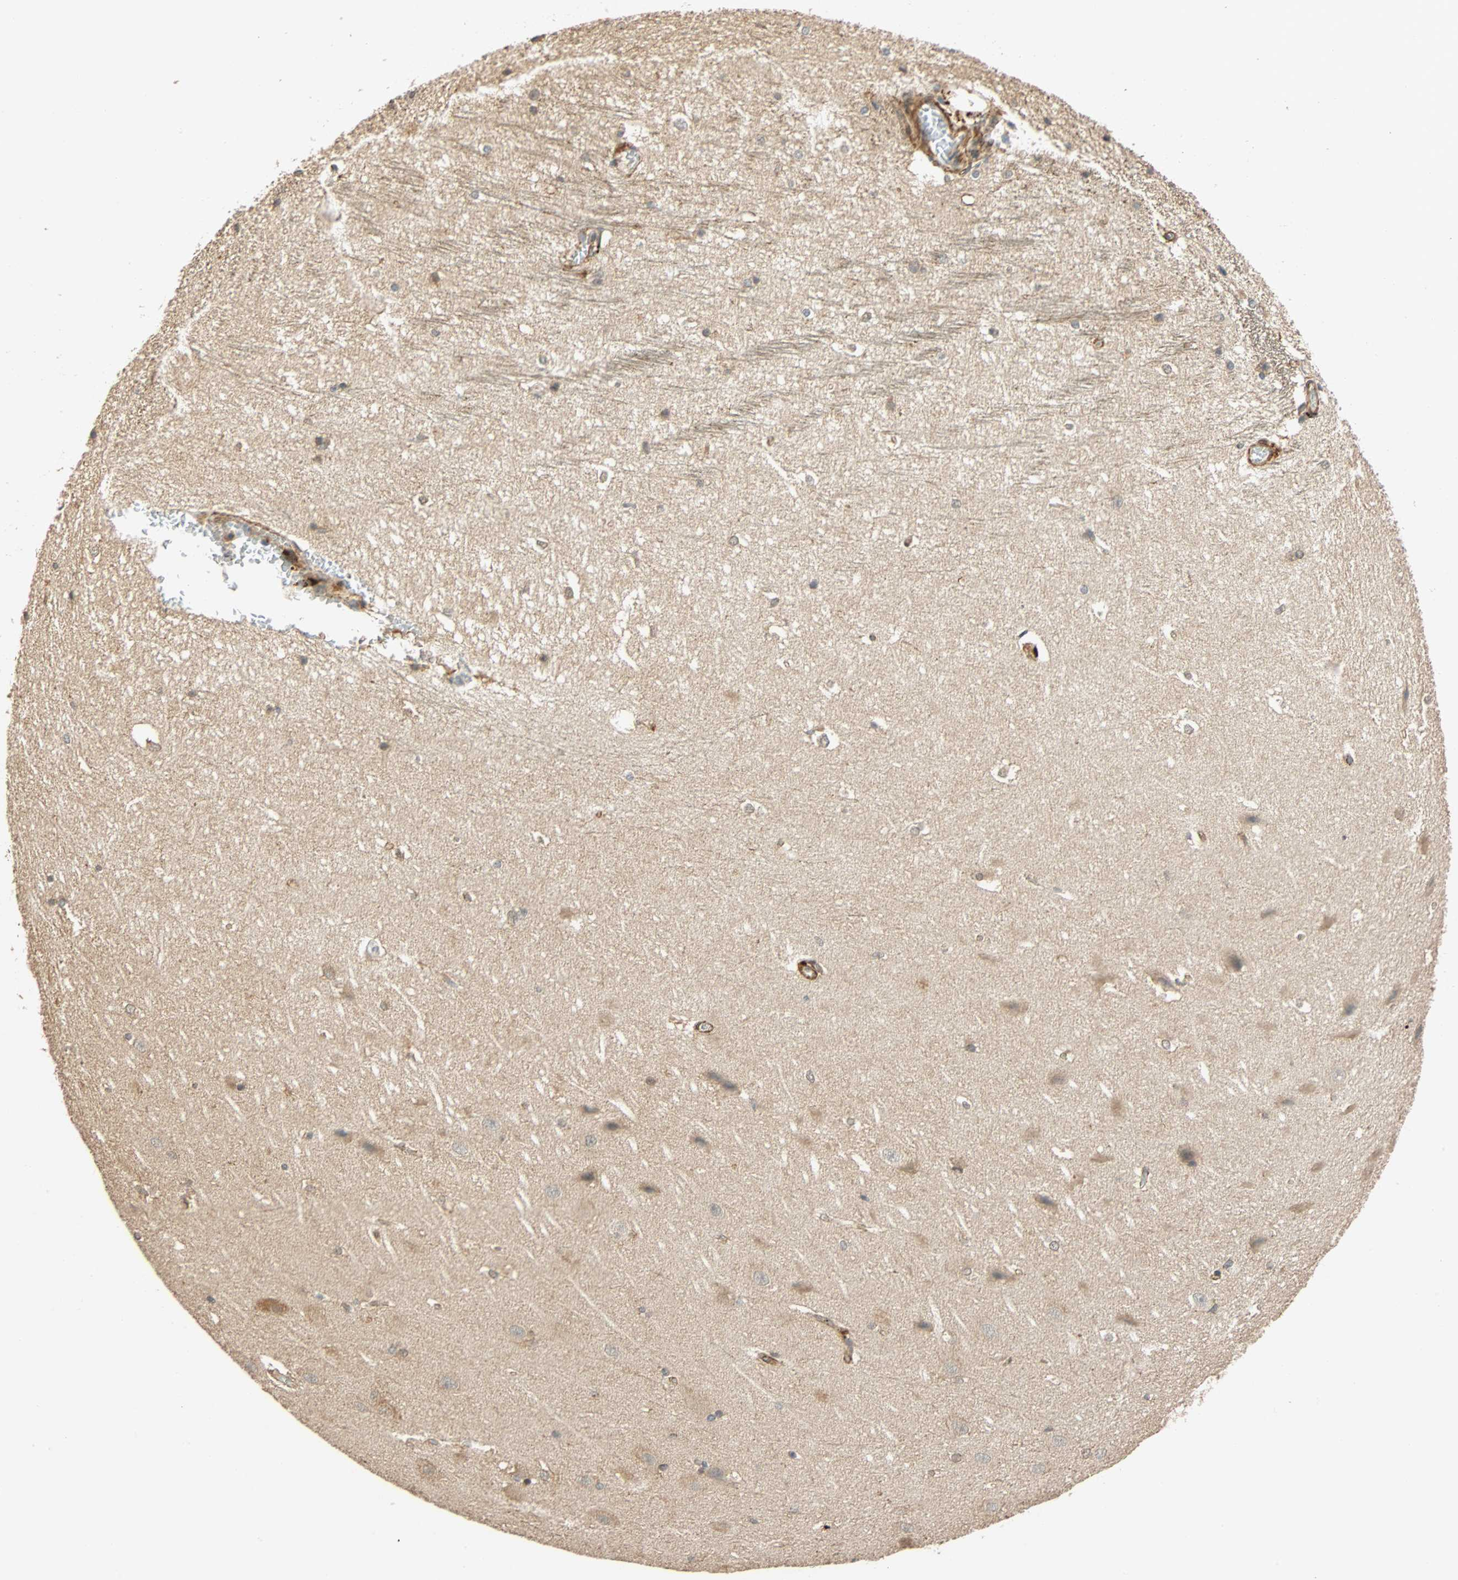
{"staining": {"intensity": "weak", "quantity": "<25%", "location": "cytoplasmic/membranous"}, "tissue": "hippocampus", "cell_type": "Glial cells", "image_type": "normal", "snomed": [{"axis": "morphology", "description": "Normal tissue, NOS"}, {"axis": "topography", "description": "Hippocampus"}], "caption": "Protein analysis of unremarkable hippocampus demonstrates no significant positivity in glial cells.", "gene": "QSER1", "patient": {"sex": "female", "age": 19}}